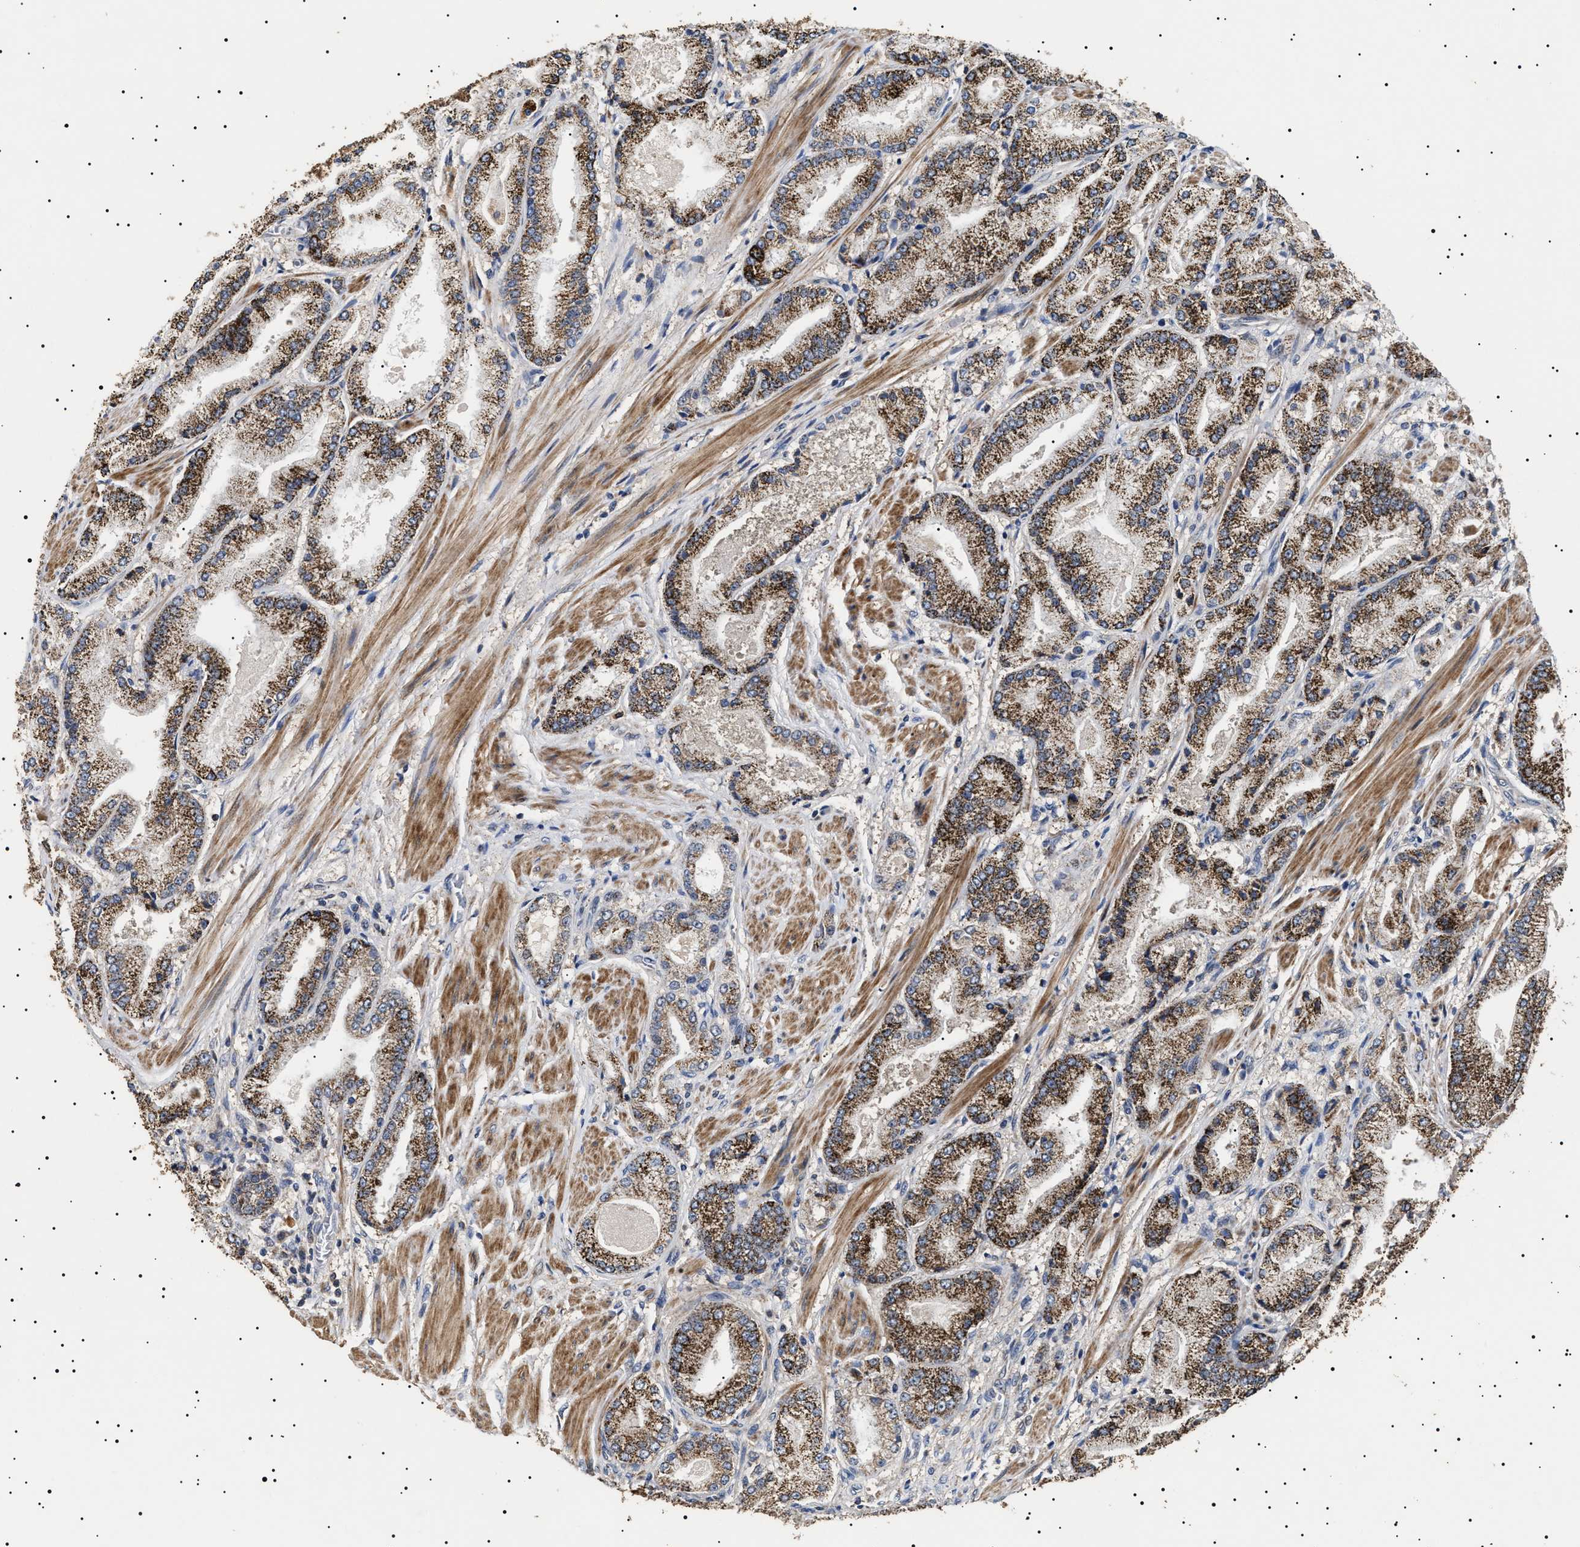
{"staining": {"intensity": "strong", "quantity": "25%-75%", "location": "cytoplasmic/membranous"}, "tissue": "prostate cancer", "cell_type": "Tumor cells", "image_type": "cancer", "snomed": [{"axis": "morphology", "description": "Adenocarcinoma, High grade"}, {"axis": "topography", "description": "Prostate"}], "caption": "Immunohistochemical staining of human adenocarcinoma (high-grade) (prostate) displays high levels of strong cytoplasmic/membranous expression in about 25%-75% of tumor cells.", "gene": "RAB34", "patient": {"sex": "male", "age": 50}}